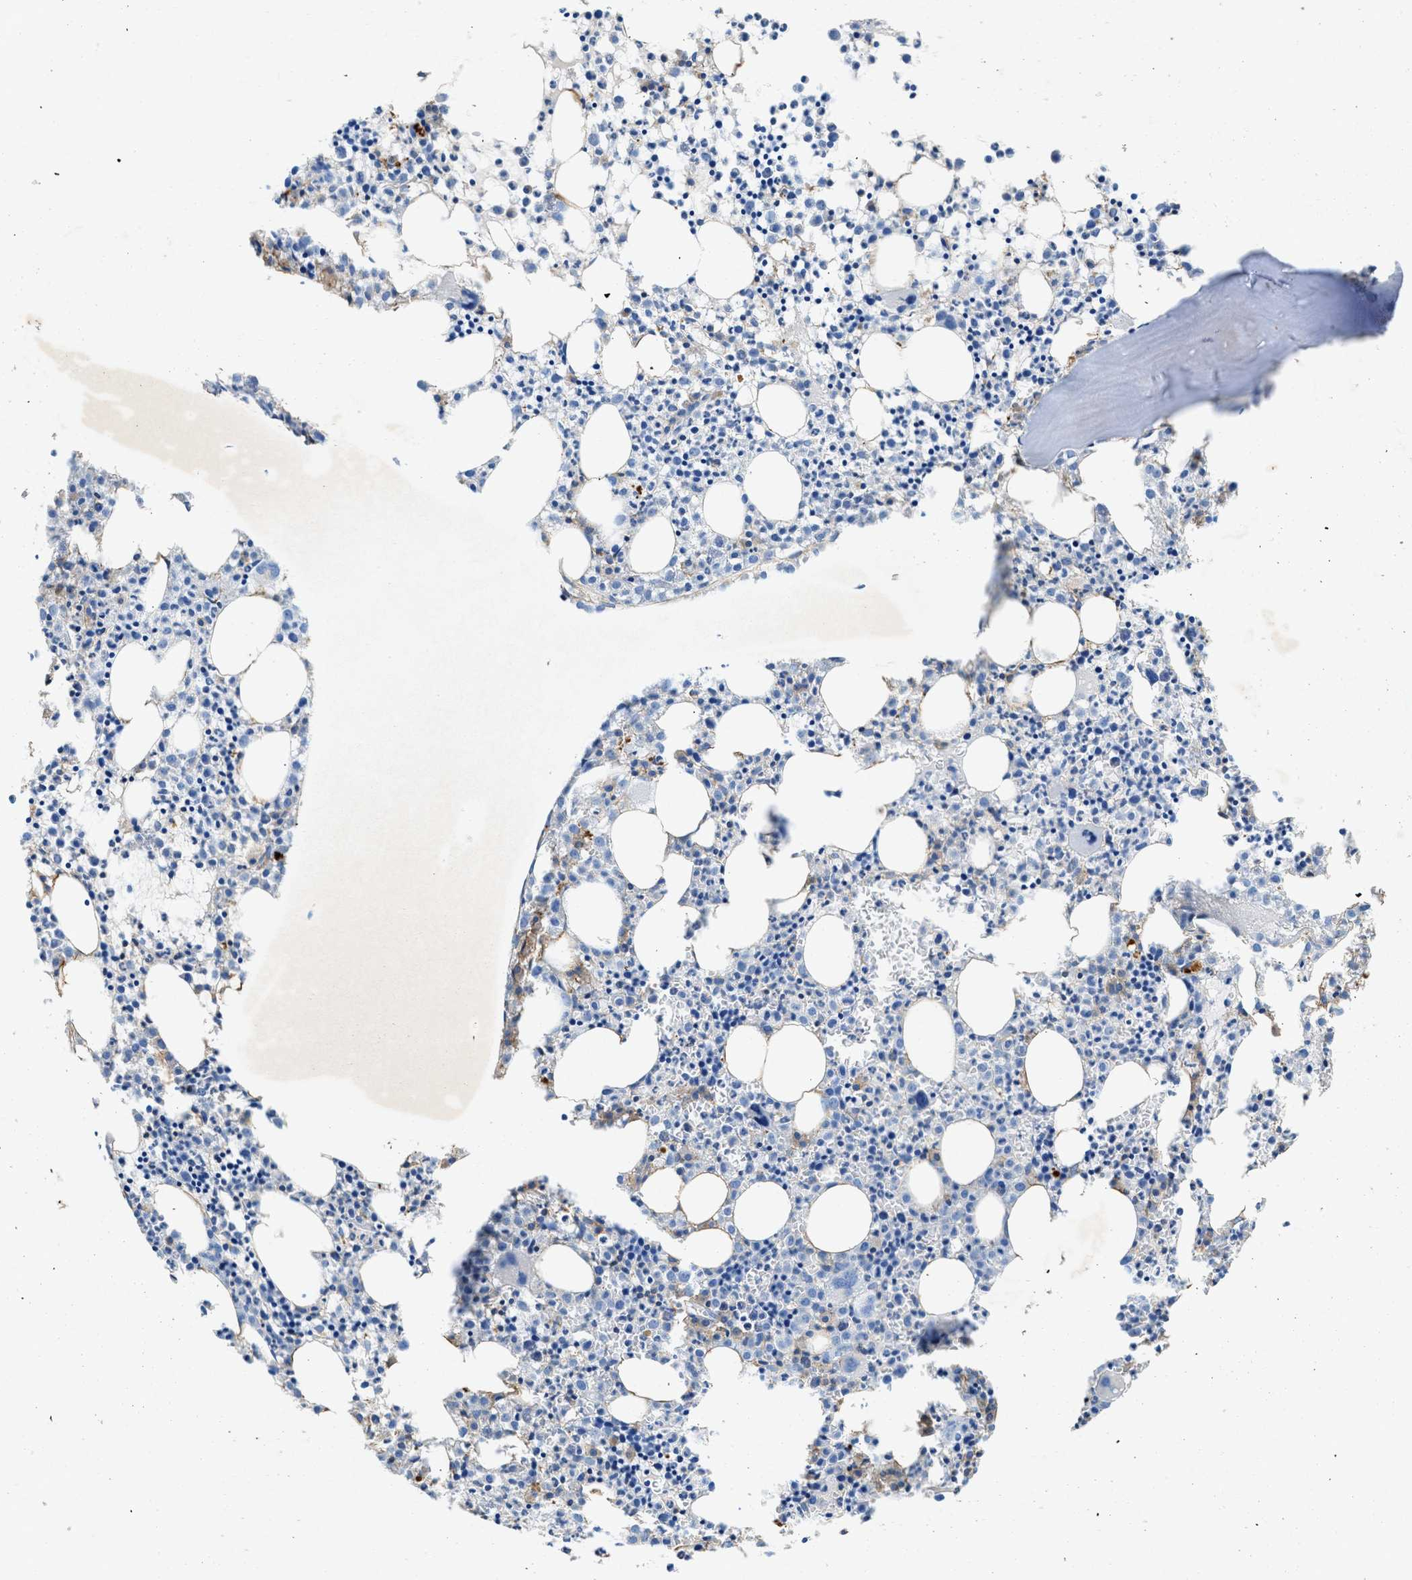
{"staining": {"intensity": "negative", "quantity": "none", "location": "none"}, "tissue": "bone marrow", "cell_type": "Hematopoietic cells", "image_type": "normal", "snomed": [{"axis": "morphology", "description": "Normal tissue, NOS"}, {"axis": "morphology", "description": "Inflammation, NOS"}, {"axis": "topography", "description": "Bone marrow"}], "caption": "The image demonstrates no significant staining in hematopoietic cells of bone marrow.", "gene": "KCNQ4", "patient": {"sex": "male", "age": 25}}